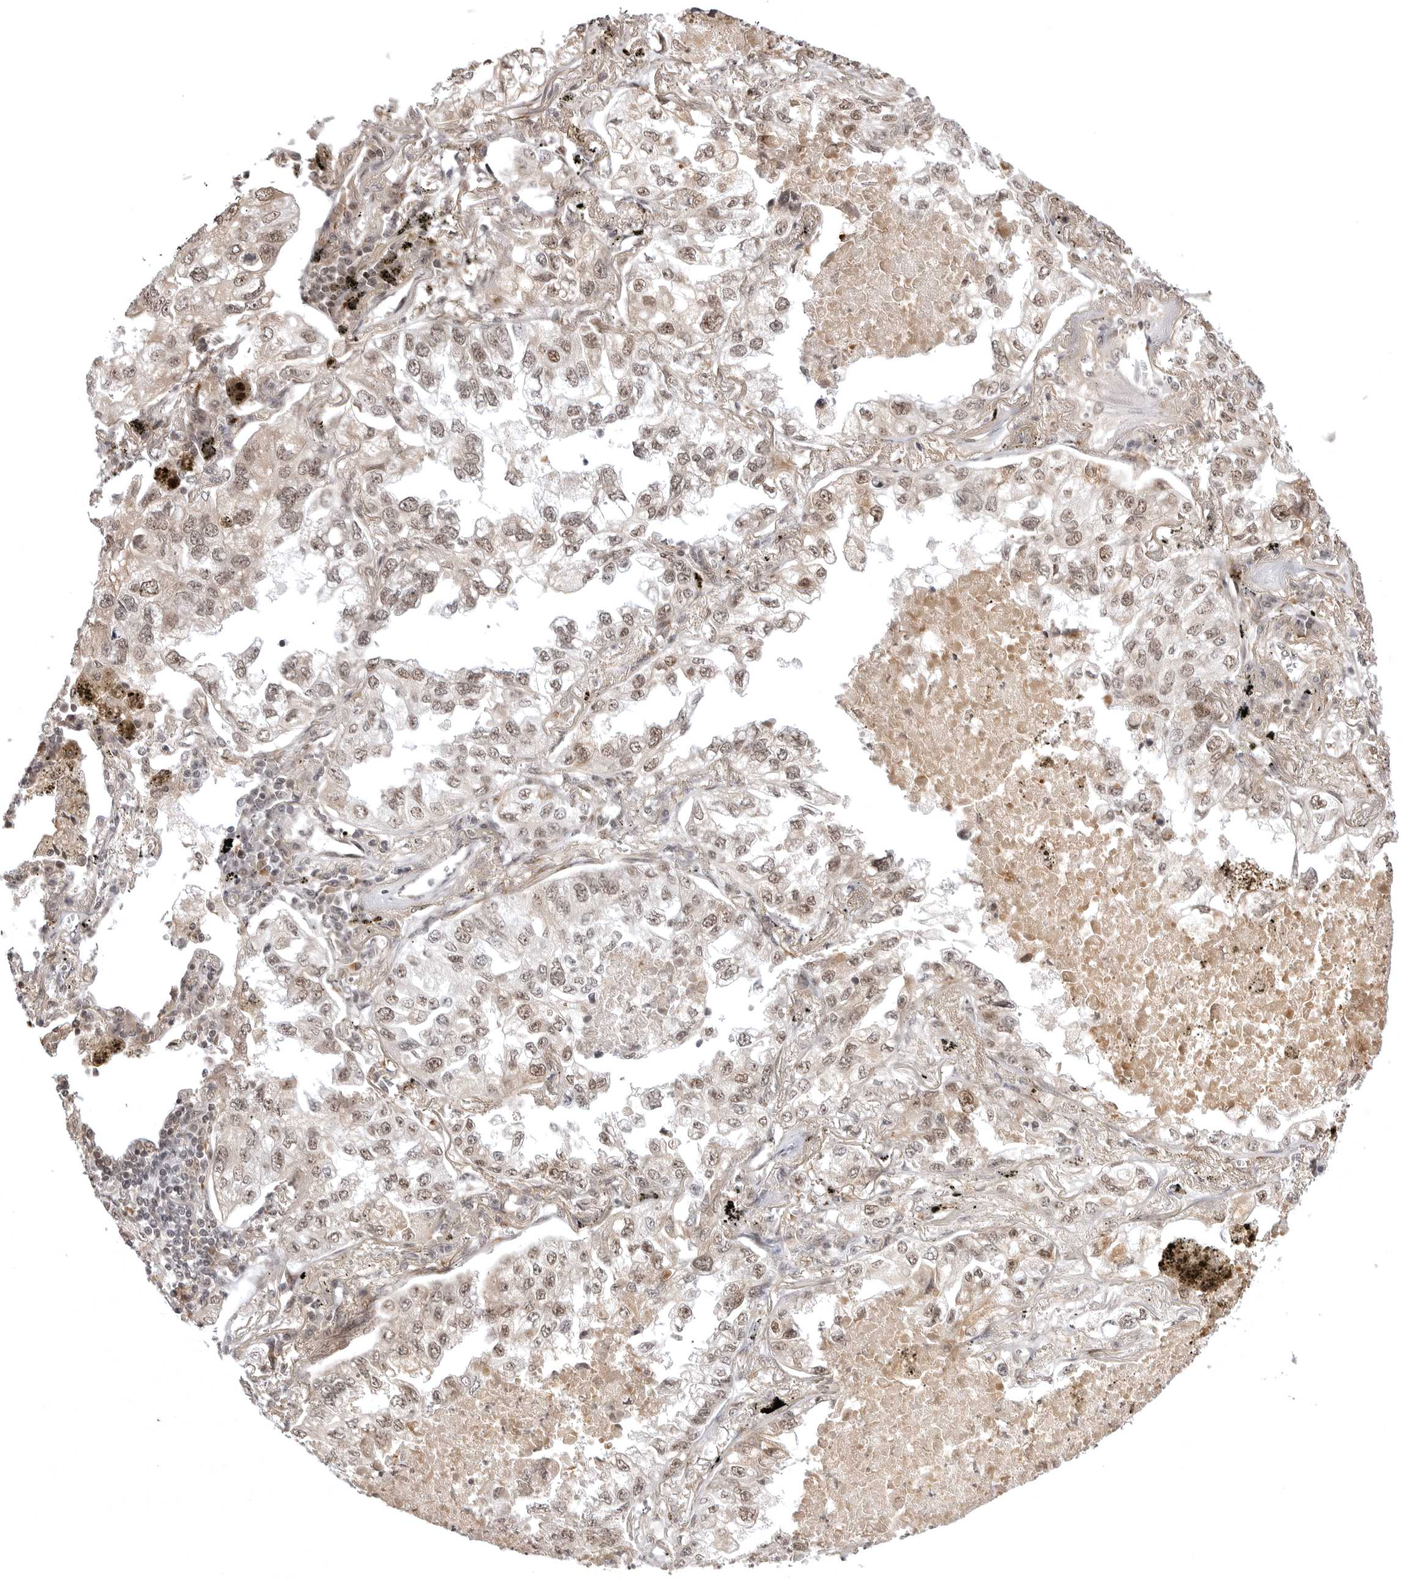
{"staining": {"intensity": "moderate", "quantity": ">75%", "location": "nuclear"}, "tissue": "lung cancer", "cell_type": "Tumor cells", "image_type": "cancer", "snomed": [{"axis": "morphology", "description": "Adenocarcinoma, NOS"}, {"axis": "topography", "description": "Lung"}], "caption": "A photomicrograph of adenocarcinoma (lung) stained for a protein reveals moderate nuclear brown staining in tumor cells.", "gene": "PHF3", "patient": {"sex": "male", "age": 65}}